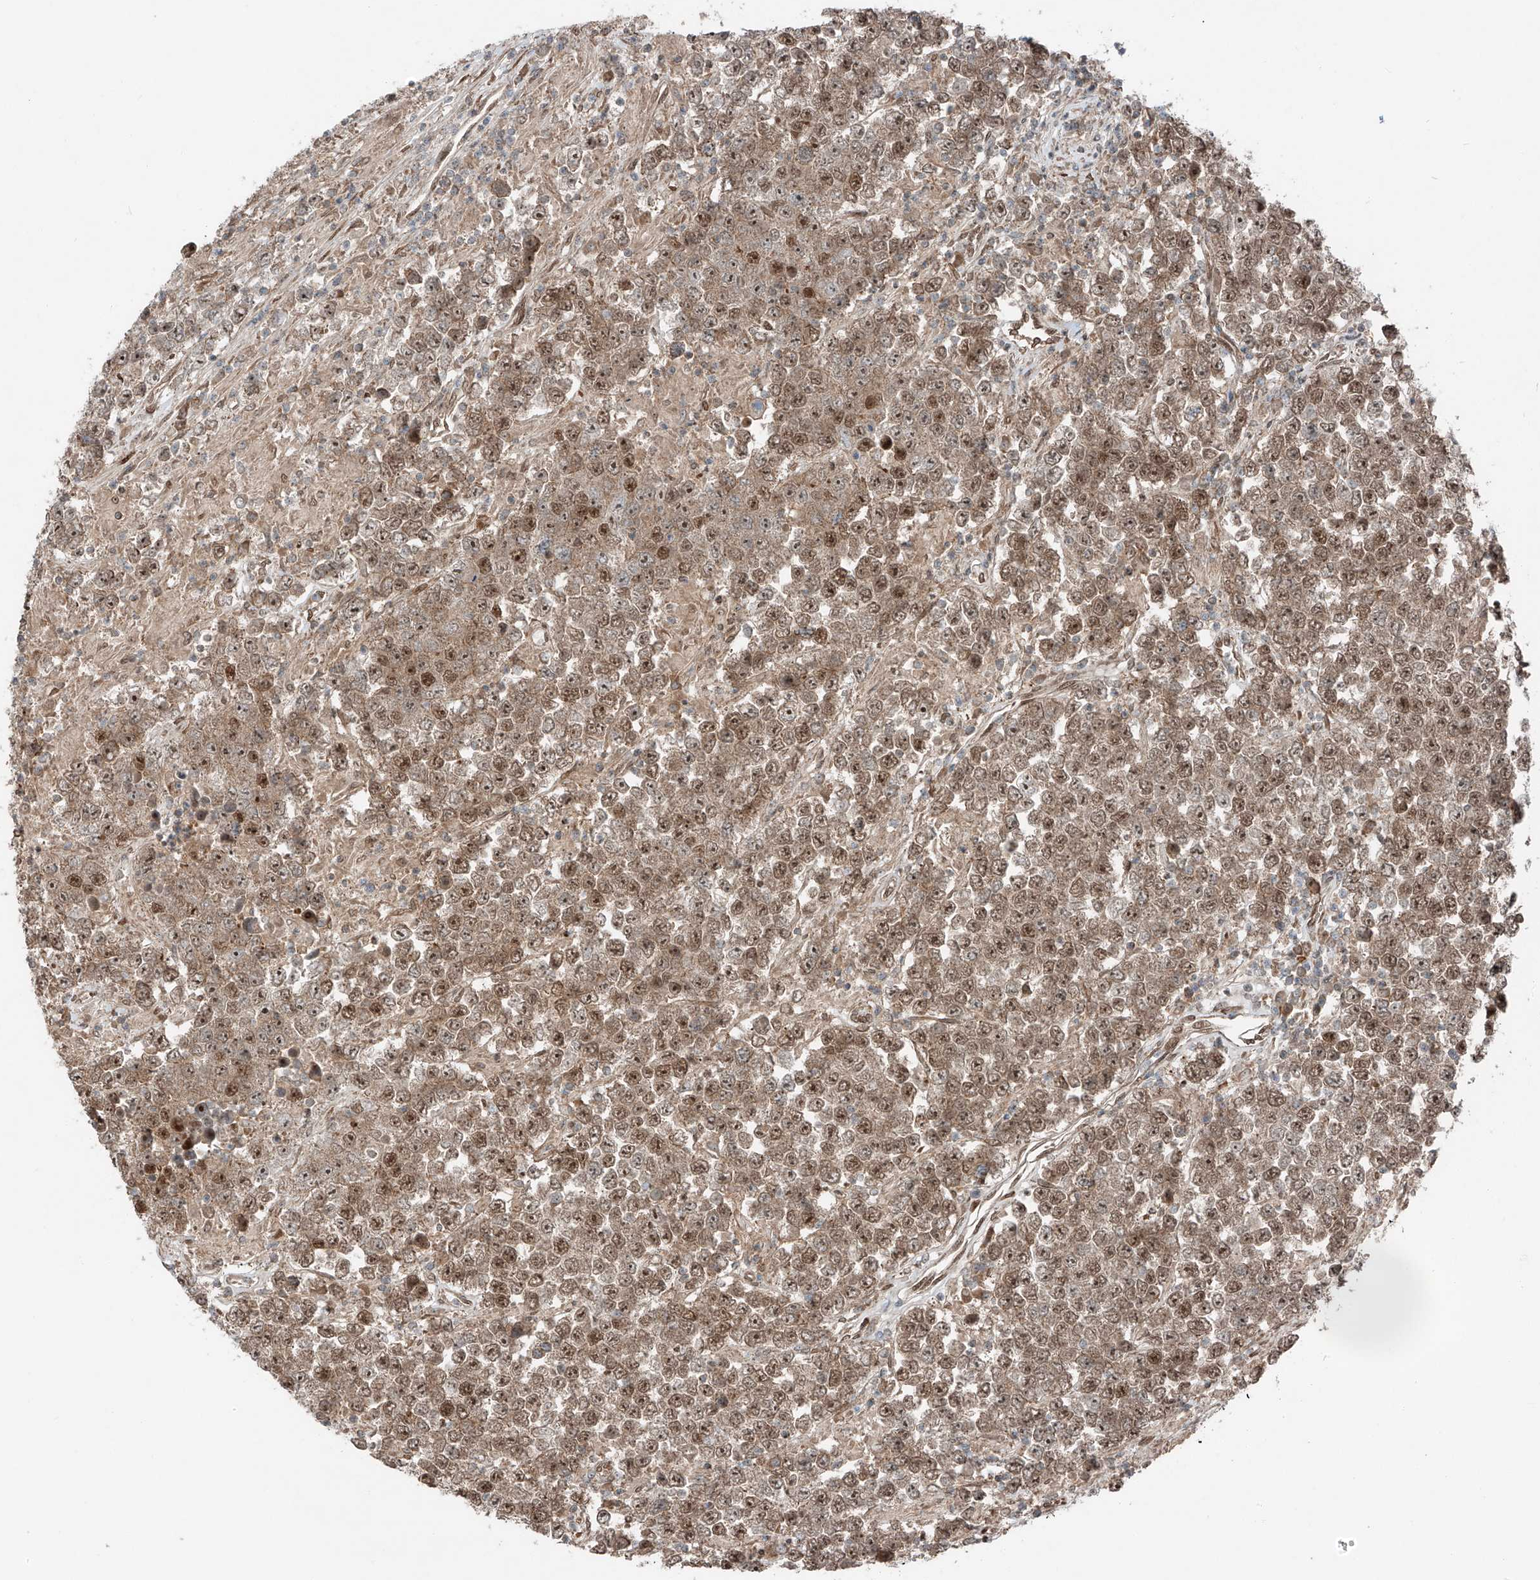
{"staining": {"intensity": "moderate", "quantity": ">75%", "location": "cytoplasmic/membranous,nuclear"}, "tissue": "testis cancer", "cell_type": "Tumor cells", "image_type": "cancer", "snomed": [{"axis": "morphology", "description": "Normal tissue, NOS"}, {"axis": "morphology", "description": "Urothelial carcinoma, High grade"}, {"axis": "morphology", "description": "Seminoma, NOS"}, {"axis": "morphology", "description": "Carcinoma, Embryonal, NOS"}, {"axis": "topography", "description": "Urinary bladder"}, {"axis": "topography", "description": "Testis"}], "caption": "Human testis embryonal carcinoma stained with a protein marker exhibits moderate staining in tumor cells.", "gene": "CEP162", "patient": {"sex": "male", "age": 41}}